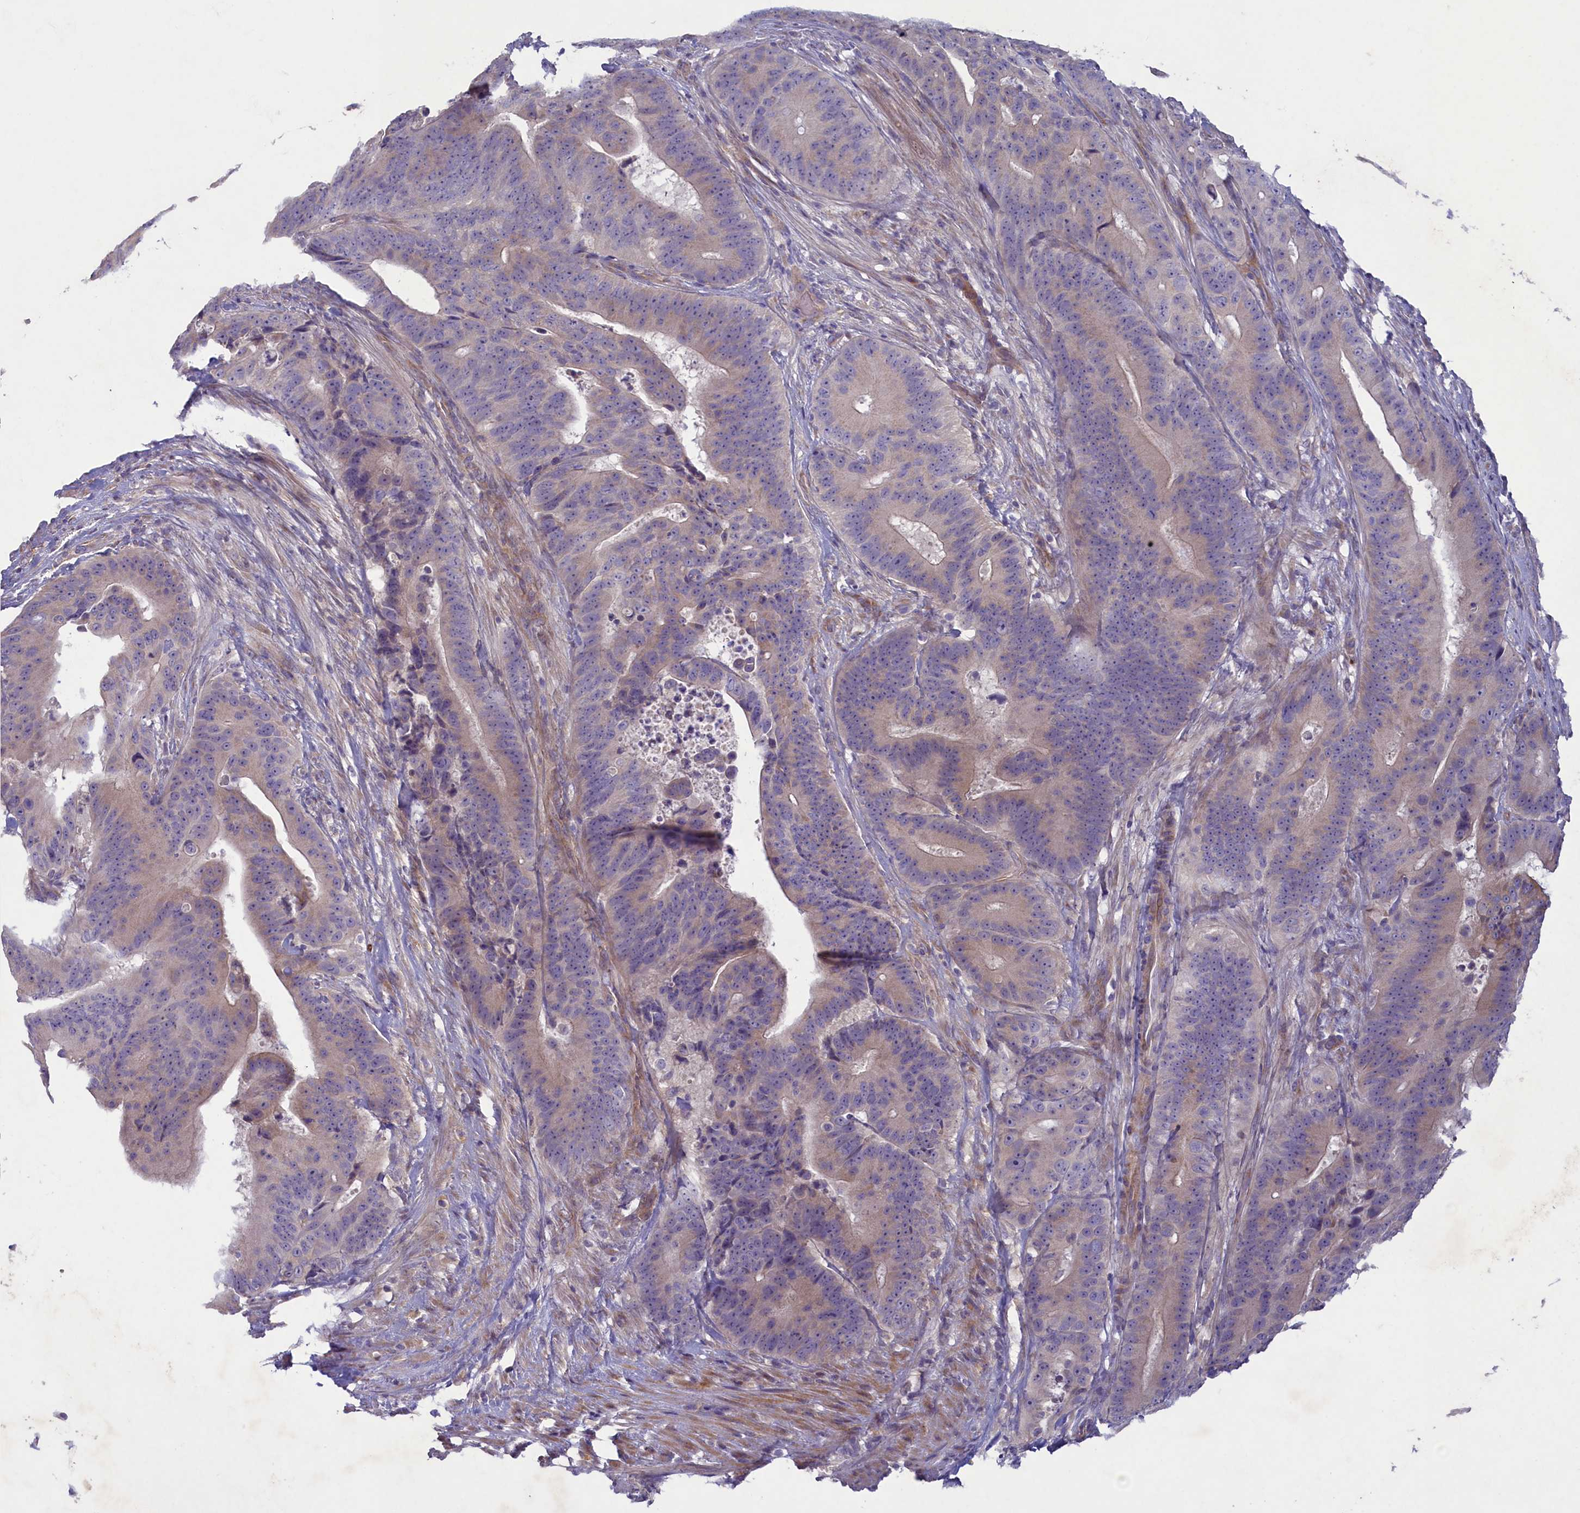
{"staining": {"intensity": "weak", "quantity": "25%-75%", "location": "cytoplasmic/membranous"}, "tissue": "colorectal cancer", "cell_type": "Tumor cells", "image_type": "cancer", "snomed": [{"axis": "morphology", "description": "Adenocarcinoma, NOS"}, {"axis": "topography", "description": "Colon"}], "caption": "IHC image of neoplastic tissue: colorectal cancer stained using IHC displays low levels of weak protein expression localized specifically in the cytoplasmic/membranous of tumor cells, appearing as a cytoplasmic/membranous brown color.", "gene": "PLEKHG6", "patient": {"sex": "male", "age": 83}}